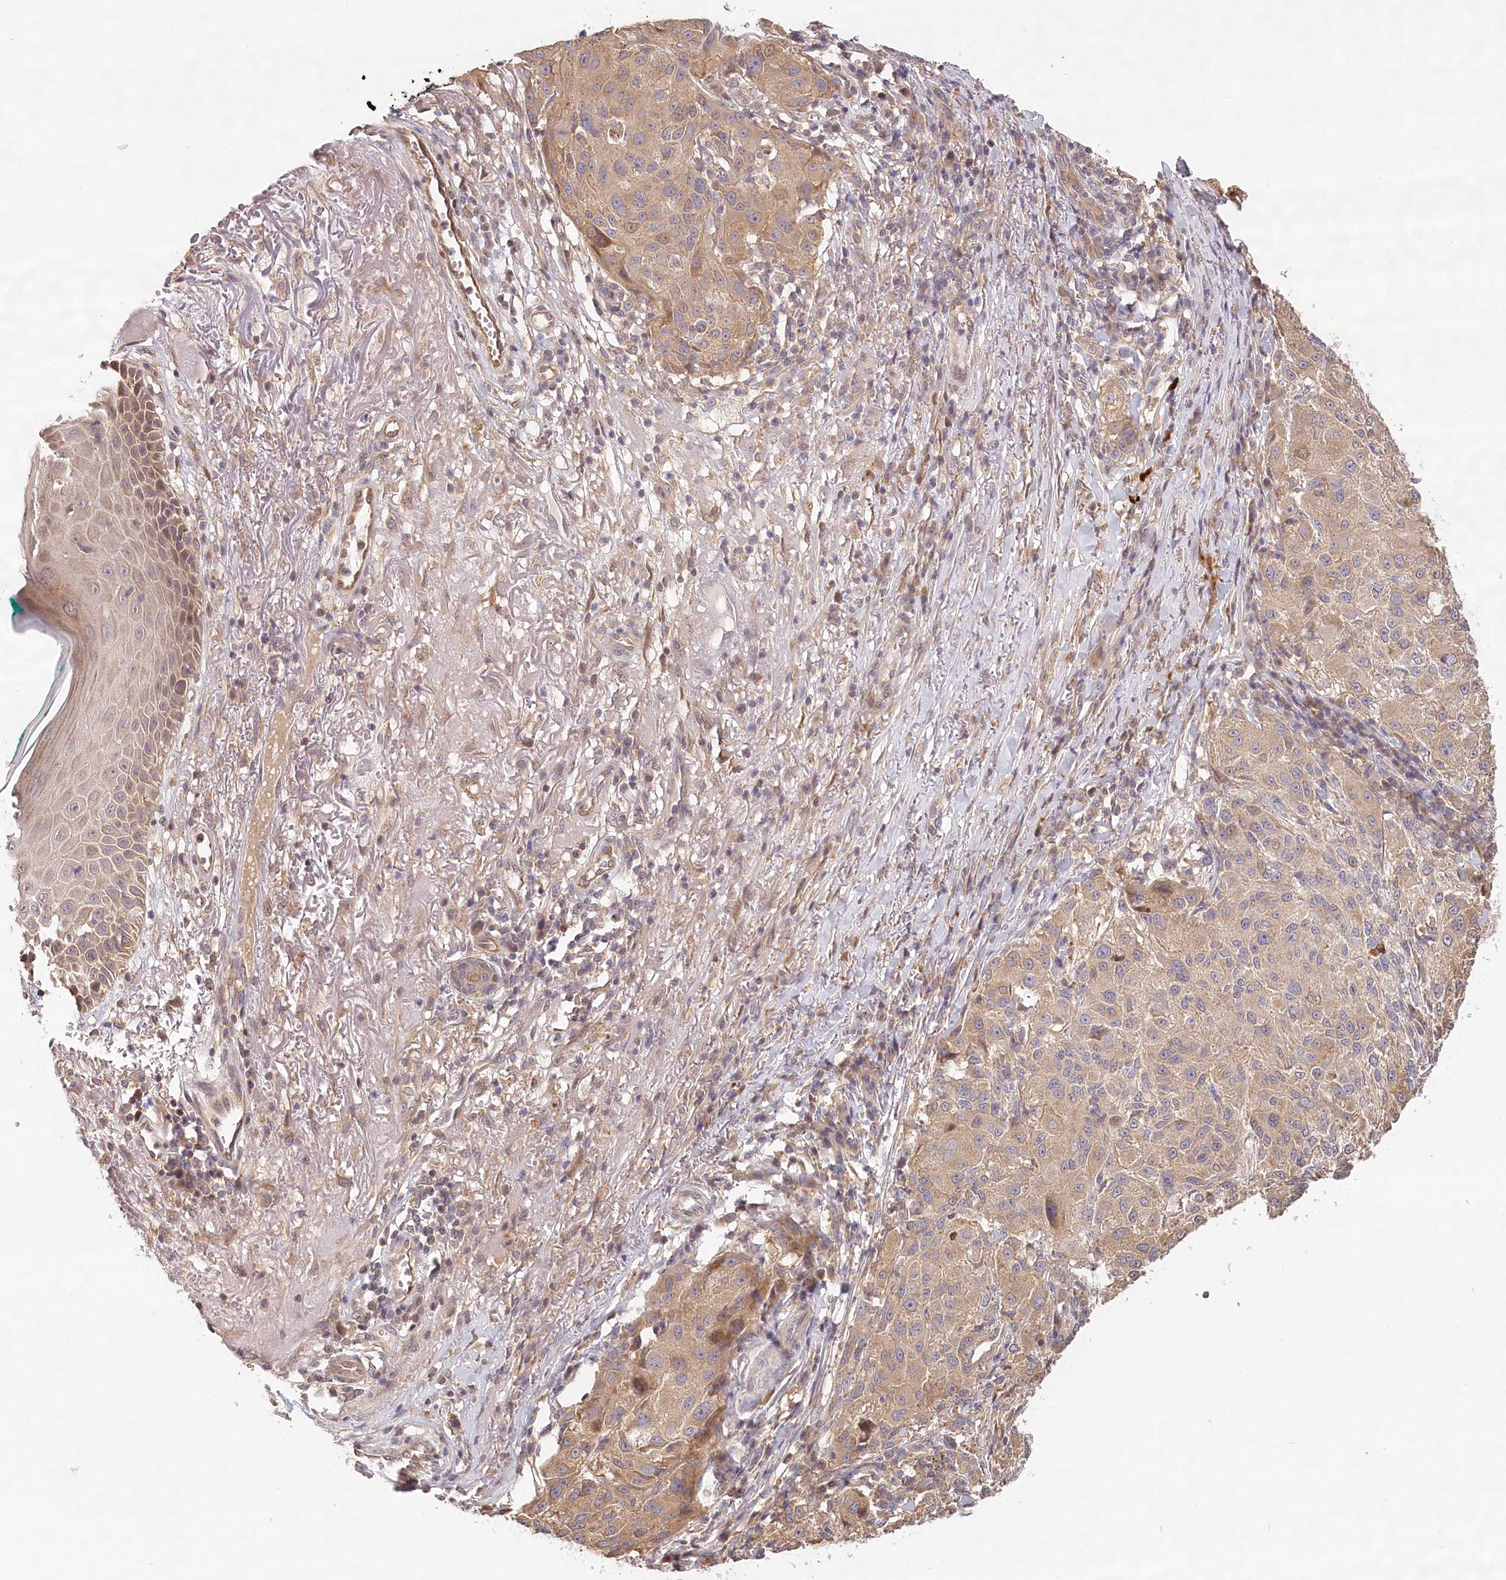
{"staining": {"intensity": "weak", "quantity": ">75%", "location": "cytoplasmic/membranous"}, "tissue": "melanoma", "cell_type": "Tumor cells", "image_type": "cancer", "snomed": [{"axis": "morphology", "description": "Necrosis, NOS"}, {"axis": "morphology", "description": "Malignant melanoma, NOS"}, {"axis": "topography", "description": "Skin"}], "caption": "Tumor cells reveal low levels of weak cytoplasmic/membranous positivity in about >75% of cells in human malignant melanoma.", "gene": "LSS", "patient": {"sex": "female", "age": 87}}